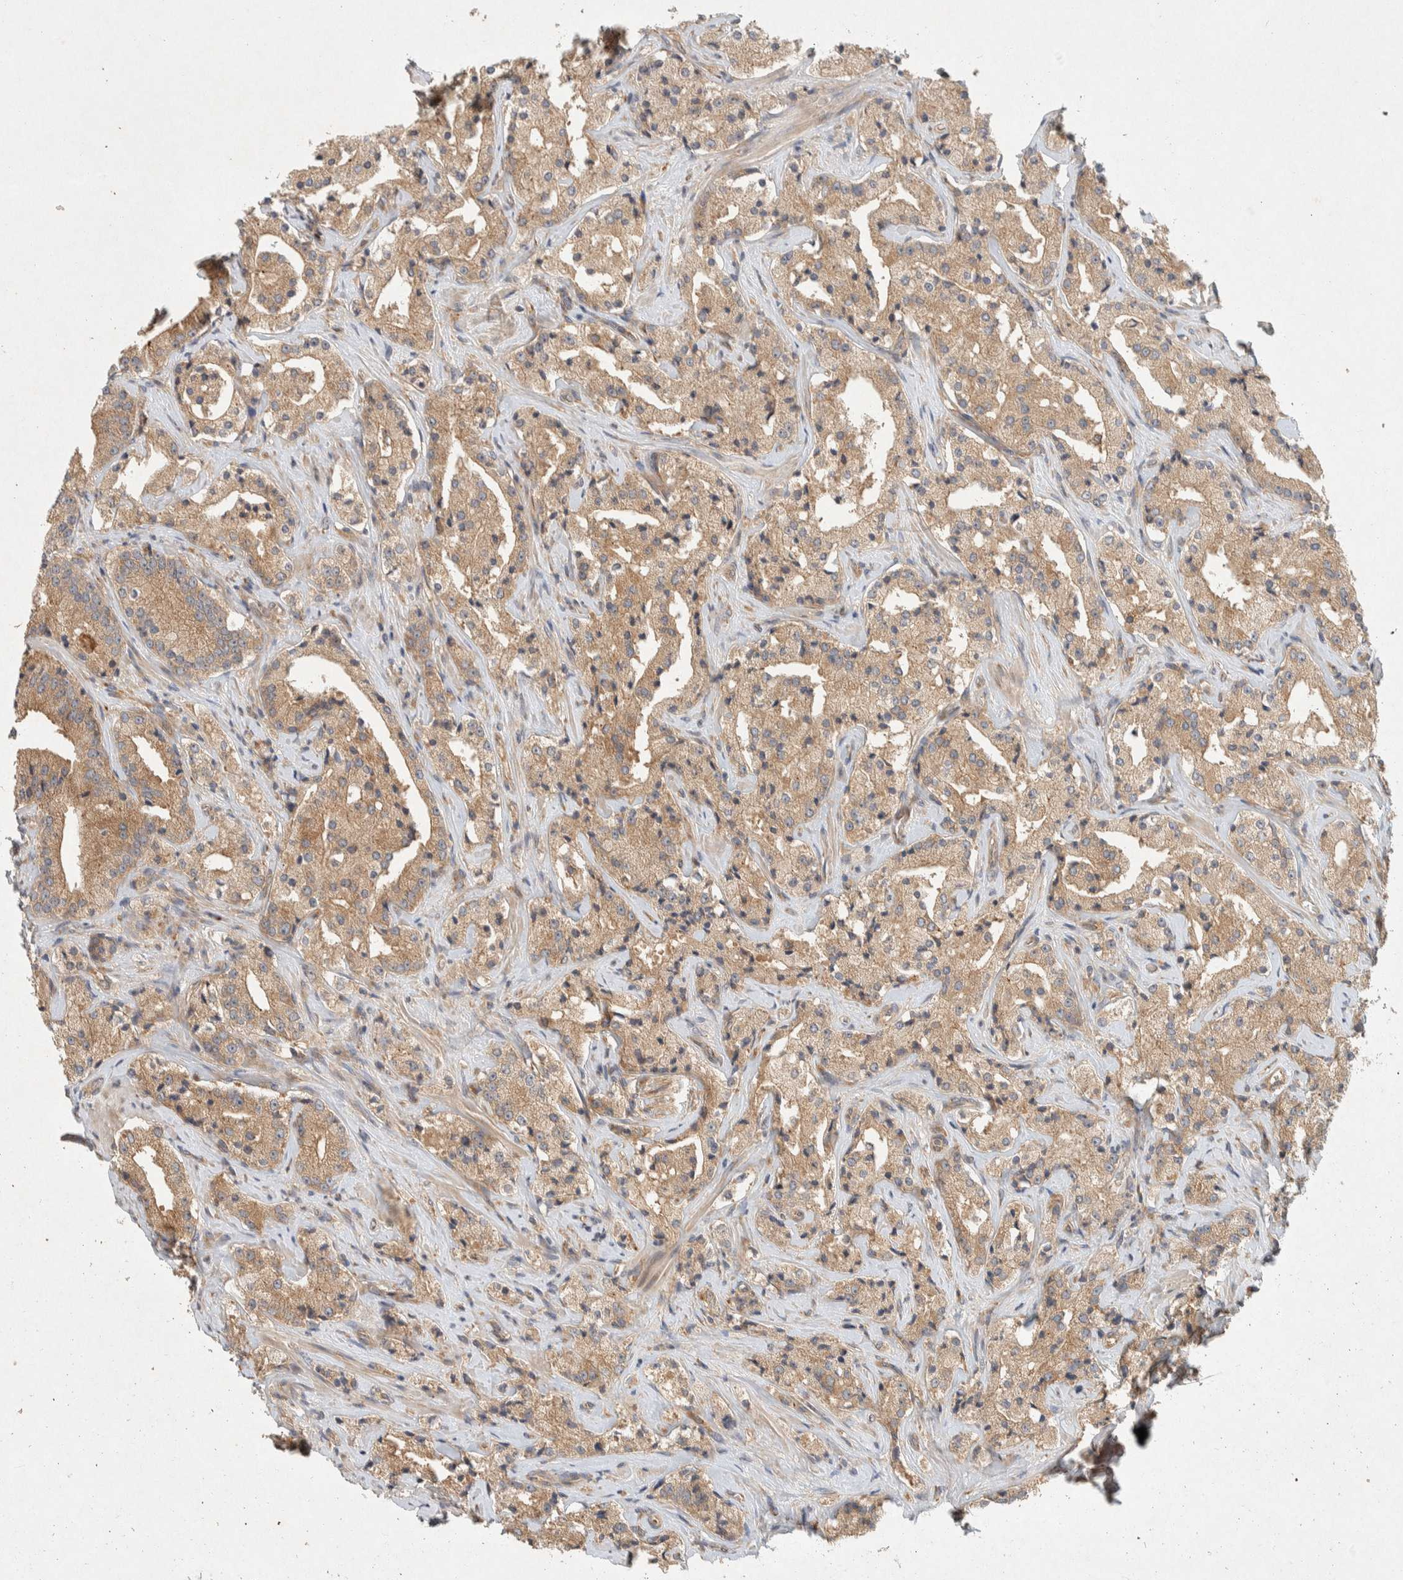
{"staining": {"intensity": "moderate", "quantity": ">75%", "location": "cytoplasmic/membranous"}, "tissue": "prostate cancer", "cell_type": "Tumor cells", "image_type": "cancer", "snomed": [{"axis": "morphology", "description": "Adenocarcinoma, High grade"}, {"axis": "topography", "description": "Prostate"}], "caption": "Approximately >75% of tumor cells in high-grade adenocarcinoma (prostate) reveal moderate cytoplasmic/membranous protein staining as visualized by brown immunohistochemical staining.", "gene": "PXK", "patient": {"sex": "male", "age": 63}}